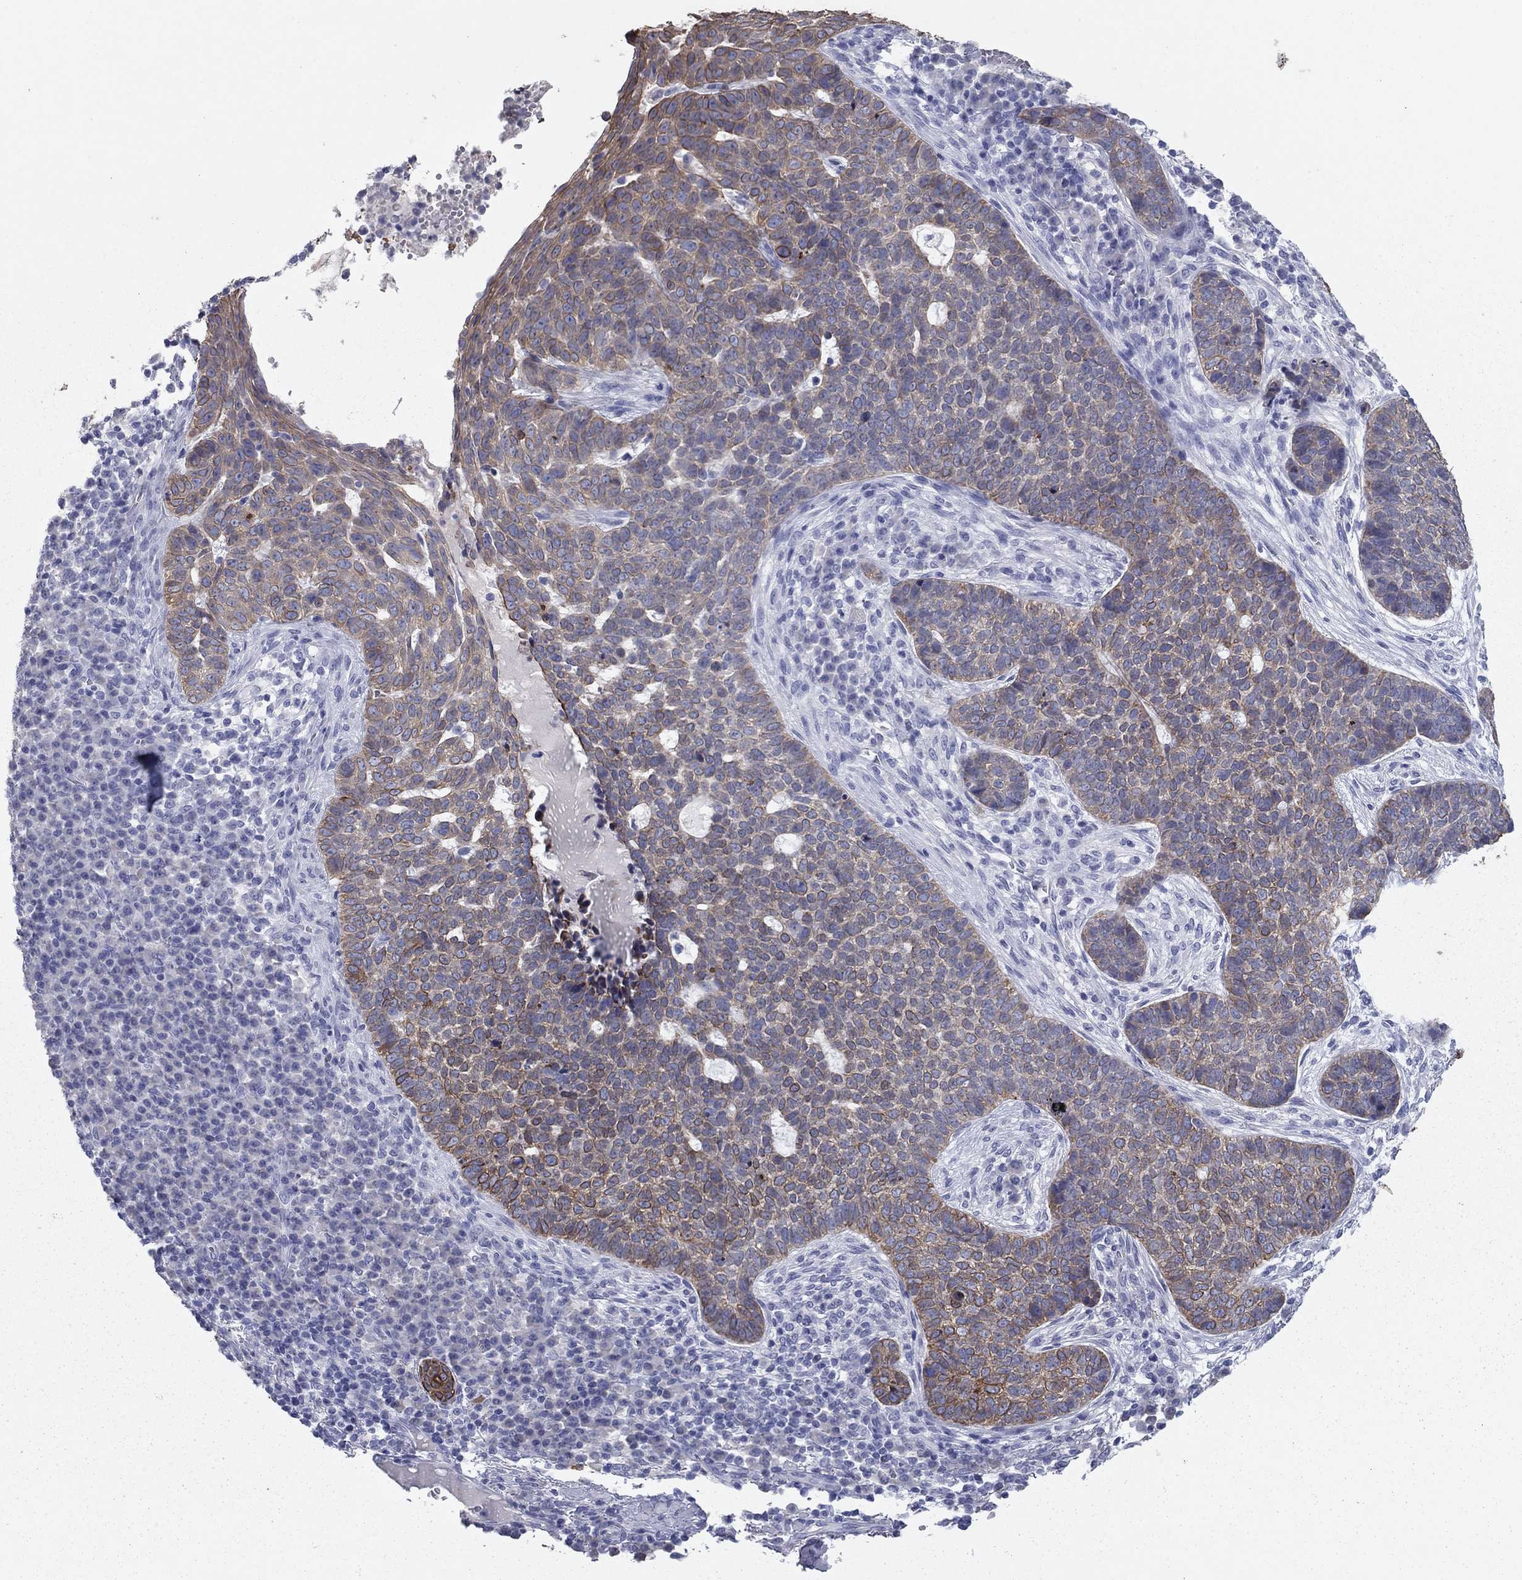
{"staining": {"intensity": "moderate", "quantity": "25%-75%", "location": "cytoplasmic/membranous"}, "tissue": "skin cancer", "cell_type": "Tumor cells", "image_type": "cancer", "snomed": [{"axis": "morphology", "description": "Basal cell carcinoma"}, {"axis": "topography", "description": "Skin"}], "caption": "Tumor cells demonstrate moderate cytoplasmic/membranous staining in approximately 25%-75% of cells in skin cancer.", "gene": "KRT75", "patient": {"sex": "female", "age": 69}}